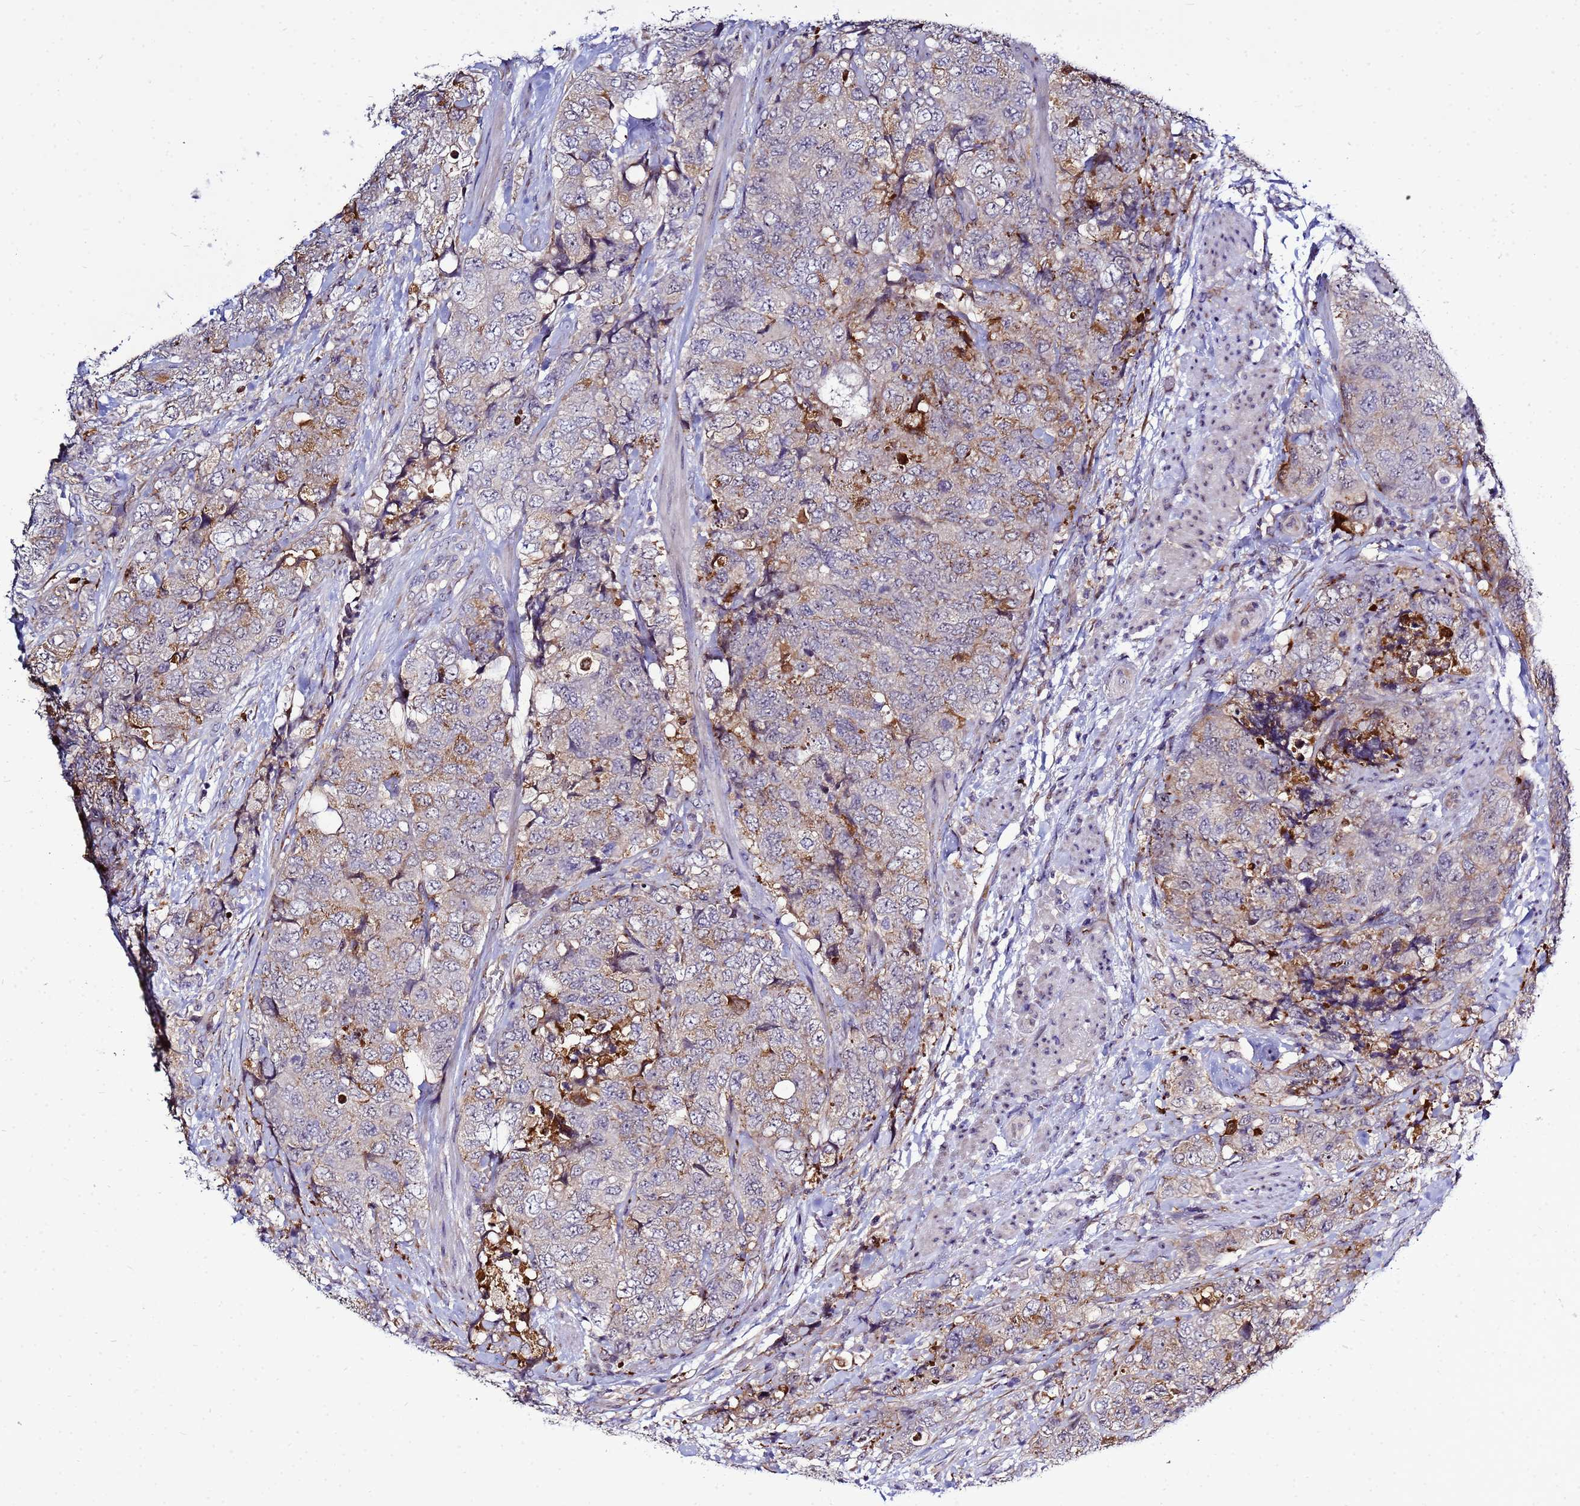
{"staining": {"intensity": "weak", "quantity": "25%-75%", "location": "cytoplasmic/membranous"}, "tissue": "urothelial cancer", "cell_type": "Tumor cells", "image_type": "cancer", "snomed": [{"axis": "morphology", "description": "Urothelial carcinoma, High grade"}, {"axis": "topography", "description": "Urinary bladder"}], "caption": "Weak cytoplasmic/membranous expression for a protein is present in approximately 25%-75% of tumor cells of urothelial carcinoma (high-grade) using immunohistochemistry (IHC).", "gene": "NOL8", "patient": {"sex": "female", "age": 78}}